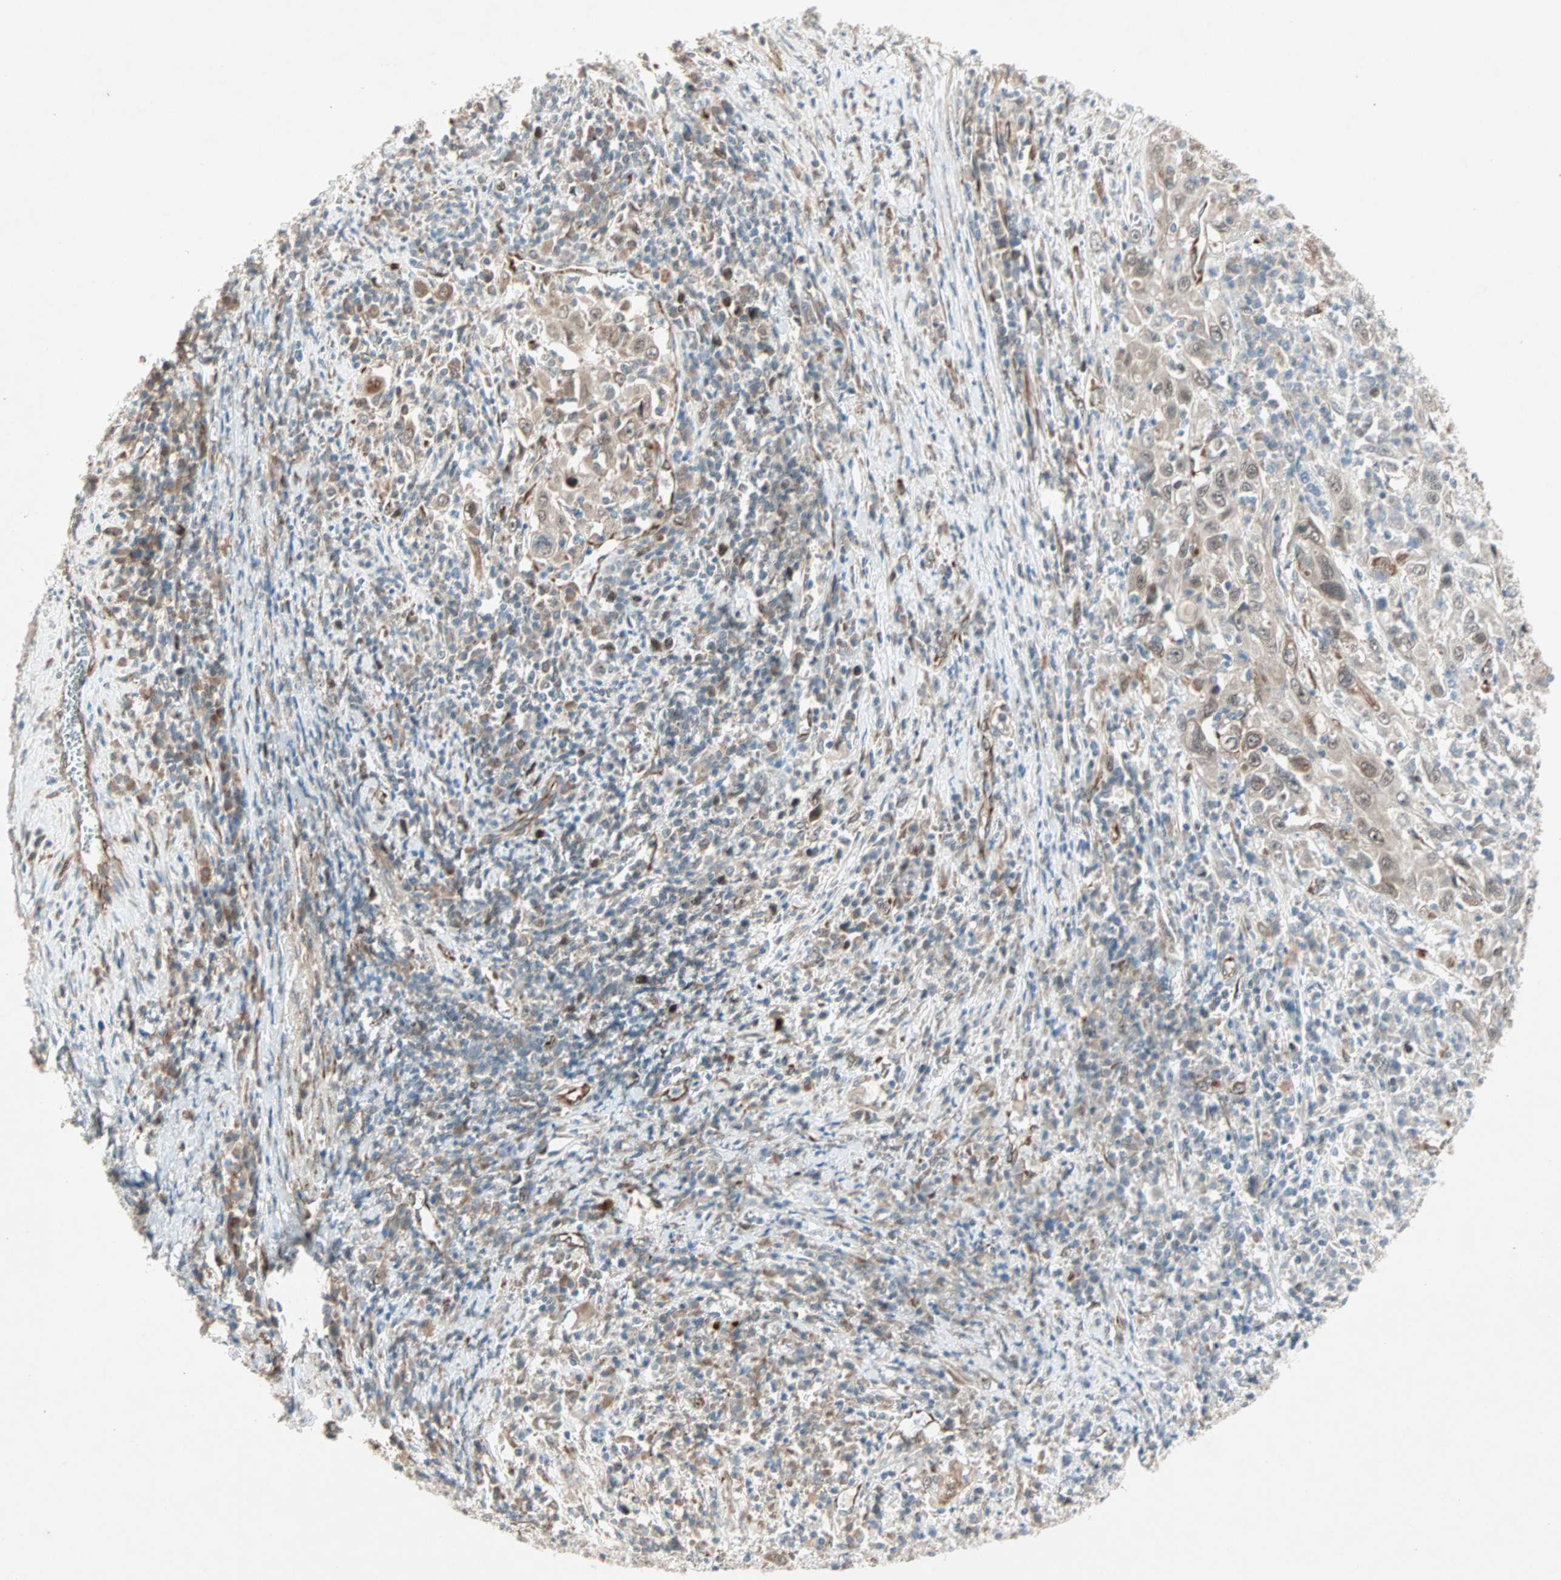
{"staining": {"intensity": "weak", "quantity": ">75%", "location": "cytoplasmic/membranous,nuclear"}, "tissue": "cervical cancer", "cell_type": "Tumor cells", "image_type": "cancer", "snomed": [{"axis": "morphology", "description": "Squamous cell carcinoma, NOS"}, {"axis": "topography", "description": "Cervix"}], "caption": "The micrograph demonstrates staining of cervical cancer (squamous cell carcinoma), revealing weak cytoplasmic/membranous and nuclear protein positivity (brown color) within tumor cells.", "gene": "ZNF37A", "patient": {"sex": "female", "age": 46}}